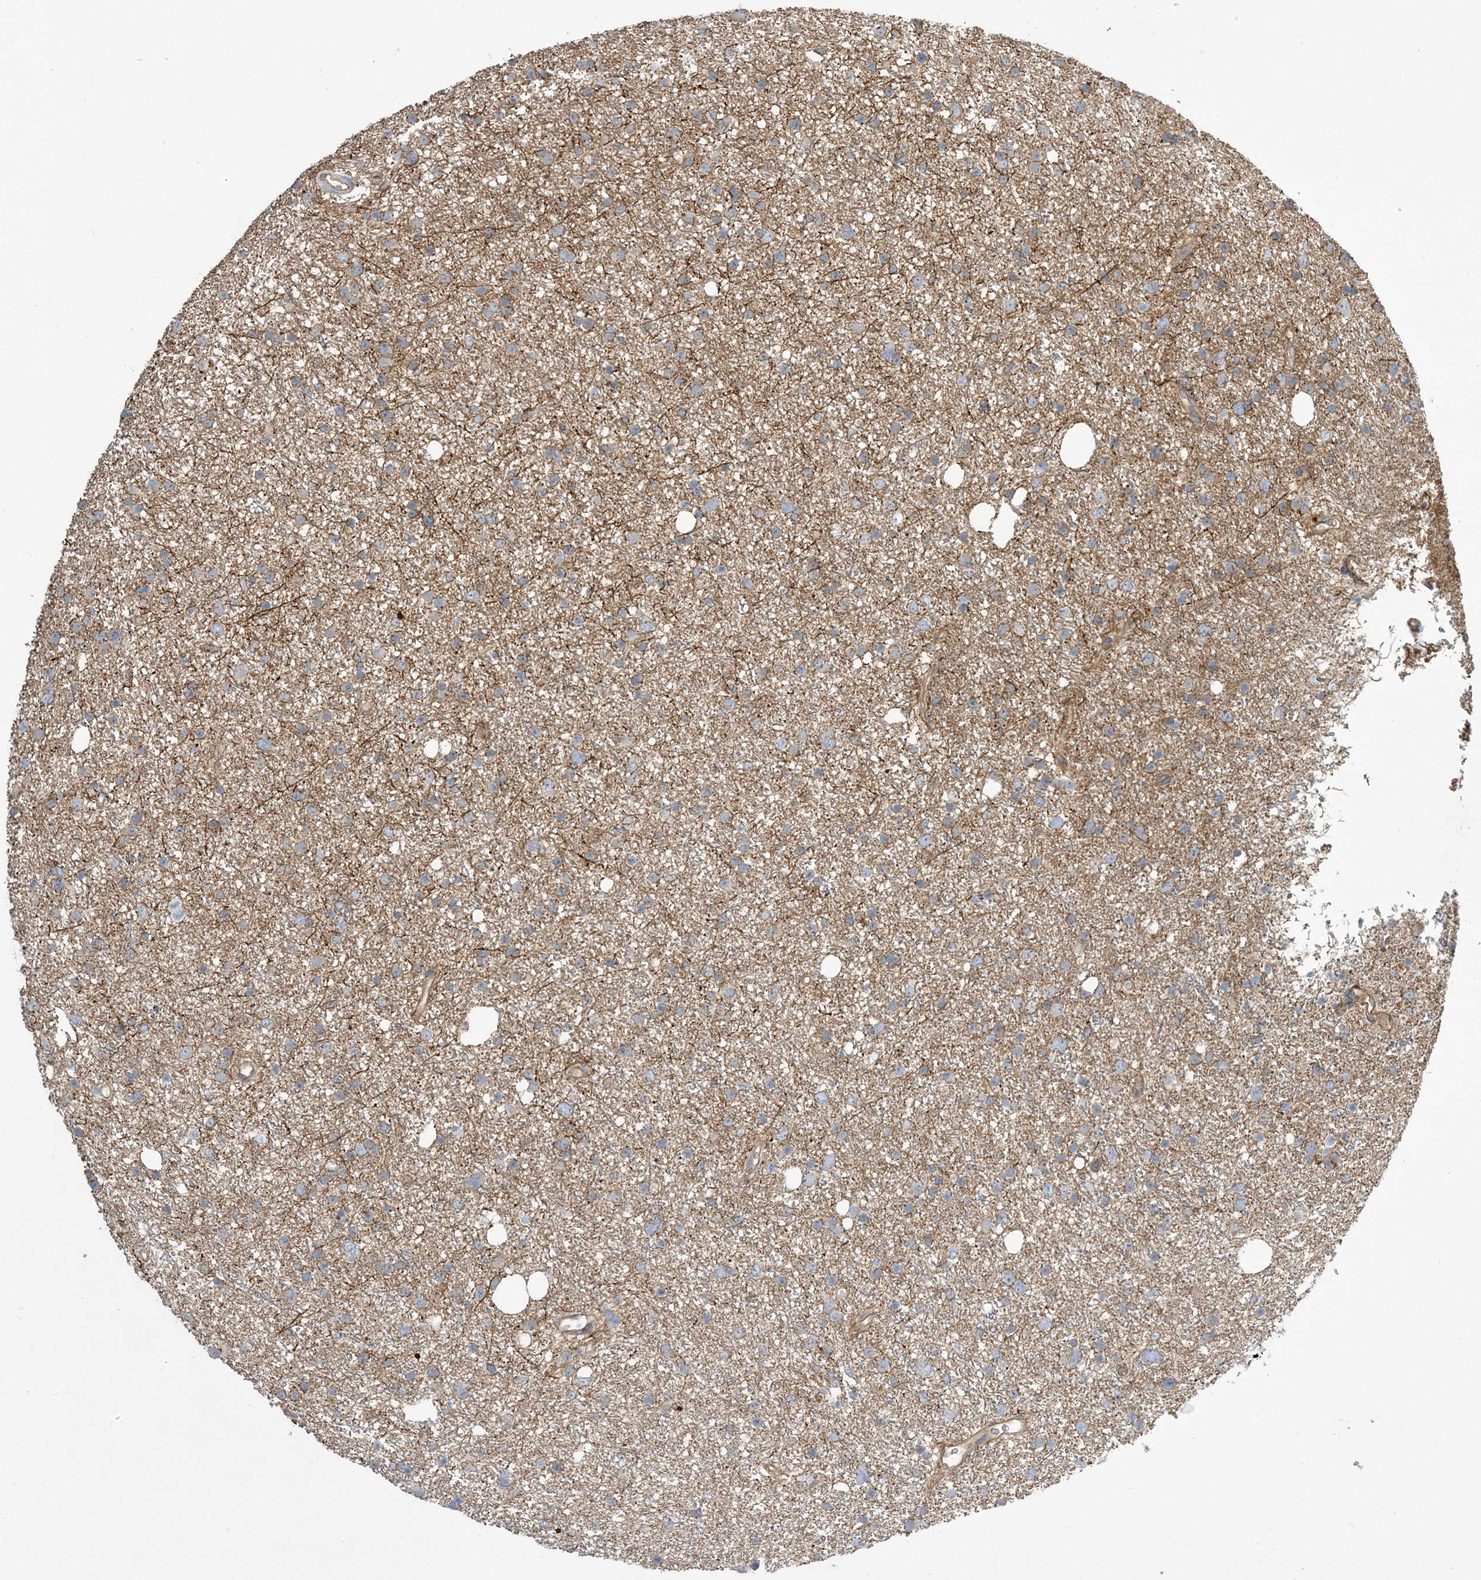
{"staining": {"intensity": "weak", "quantity": "<25%", "location": "cytoplasmic/membranous"}, "tissue": "glioma", "cell_type": "Tumor cells", "image_type": "cancer", "snomed": [{"axis": "morphology", "description": "Glioma, malignant, Low grade"}, {"axis": "topography", "description": "Cerebral cortex"}], "caption": "Human low-grade glioma (malignant) stained for a protein using IHC reveals no expression in tumor cells.", "gene": "AOC1", "patient": {"sex": "female", "age": 39}}